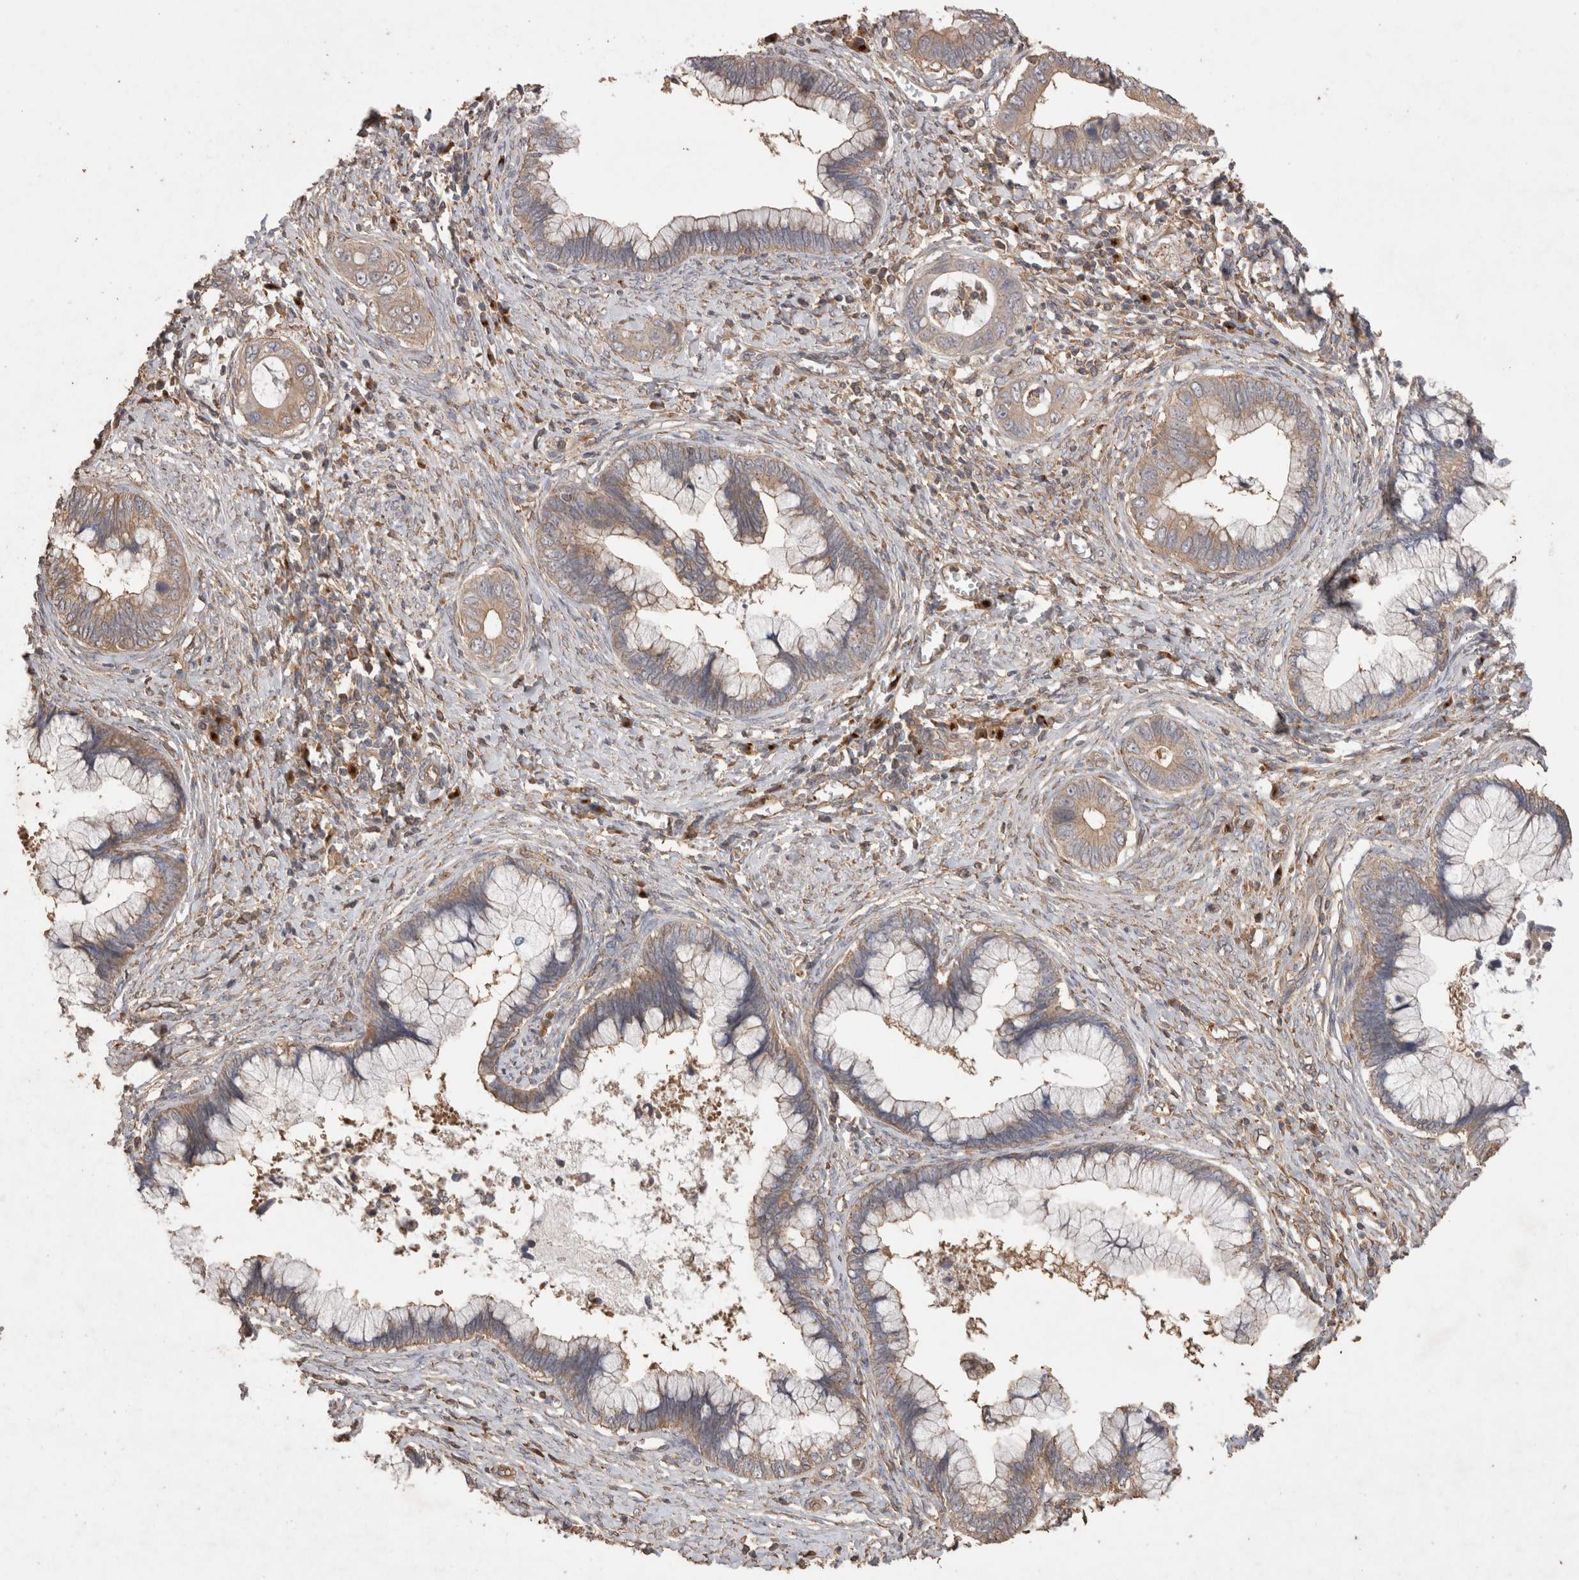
{"staining": {"intensity": "weak", "quantity": ">75%", "location": "cytoplasmic/membranous"}, "tissue": "cervical cancer", "cell_type": "Tumor cells", "image_type": "cancer", "snomed": [{"axis": "morphology", "description": "Adenocarcinoma, NOS"}, {"axis": "topography", "description": "Cervix"}], "caption": "A histopathology image of human adenocarcinoma (cervical) stained for a protein shows weak cytoplasmic/membranous brown staining in tumor cells.", "gene": "SNX31", "patient": {"sex": "female", "age": 44}}